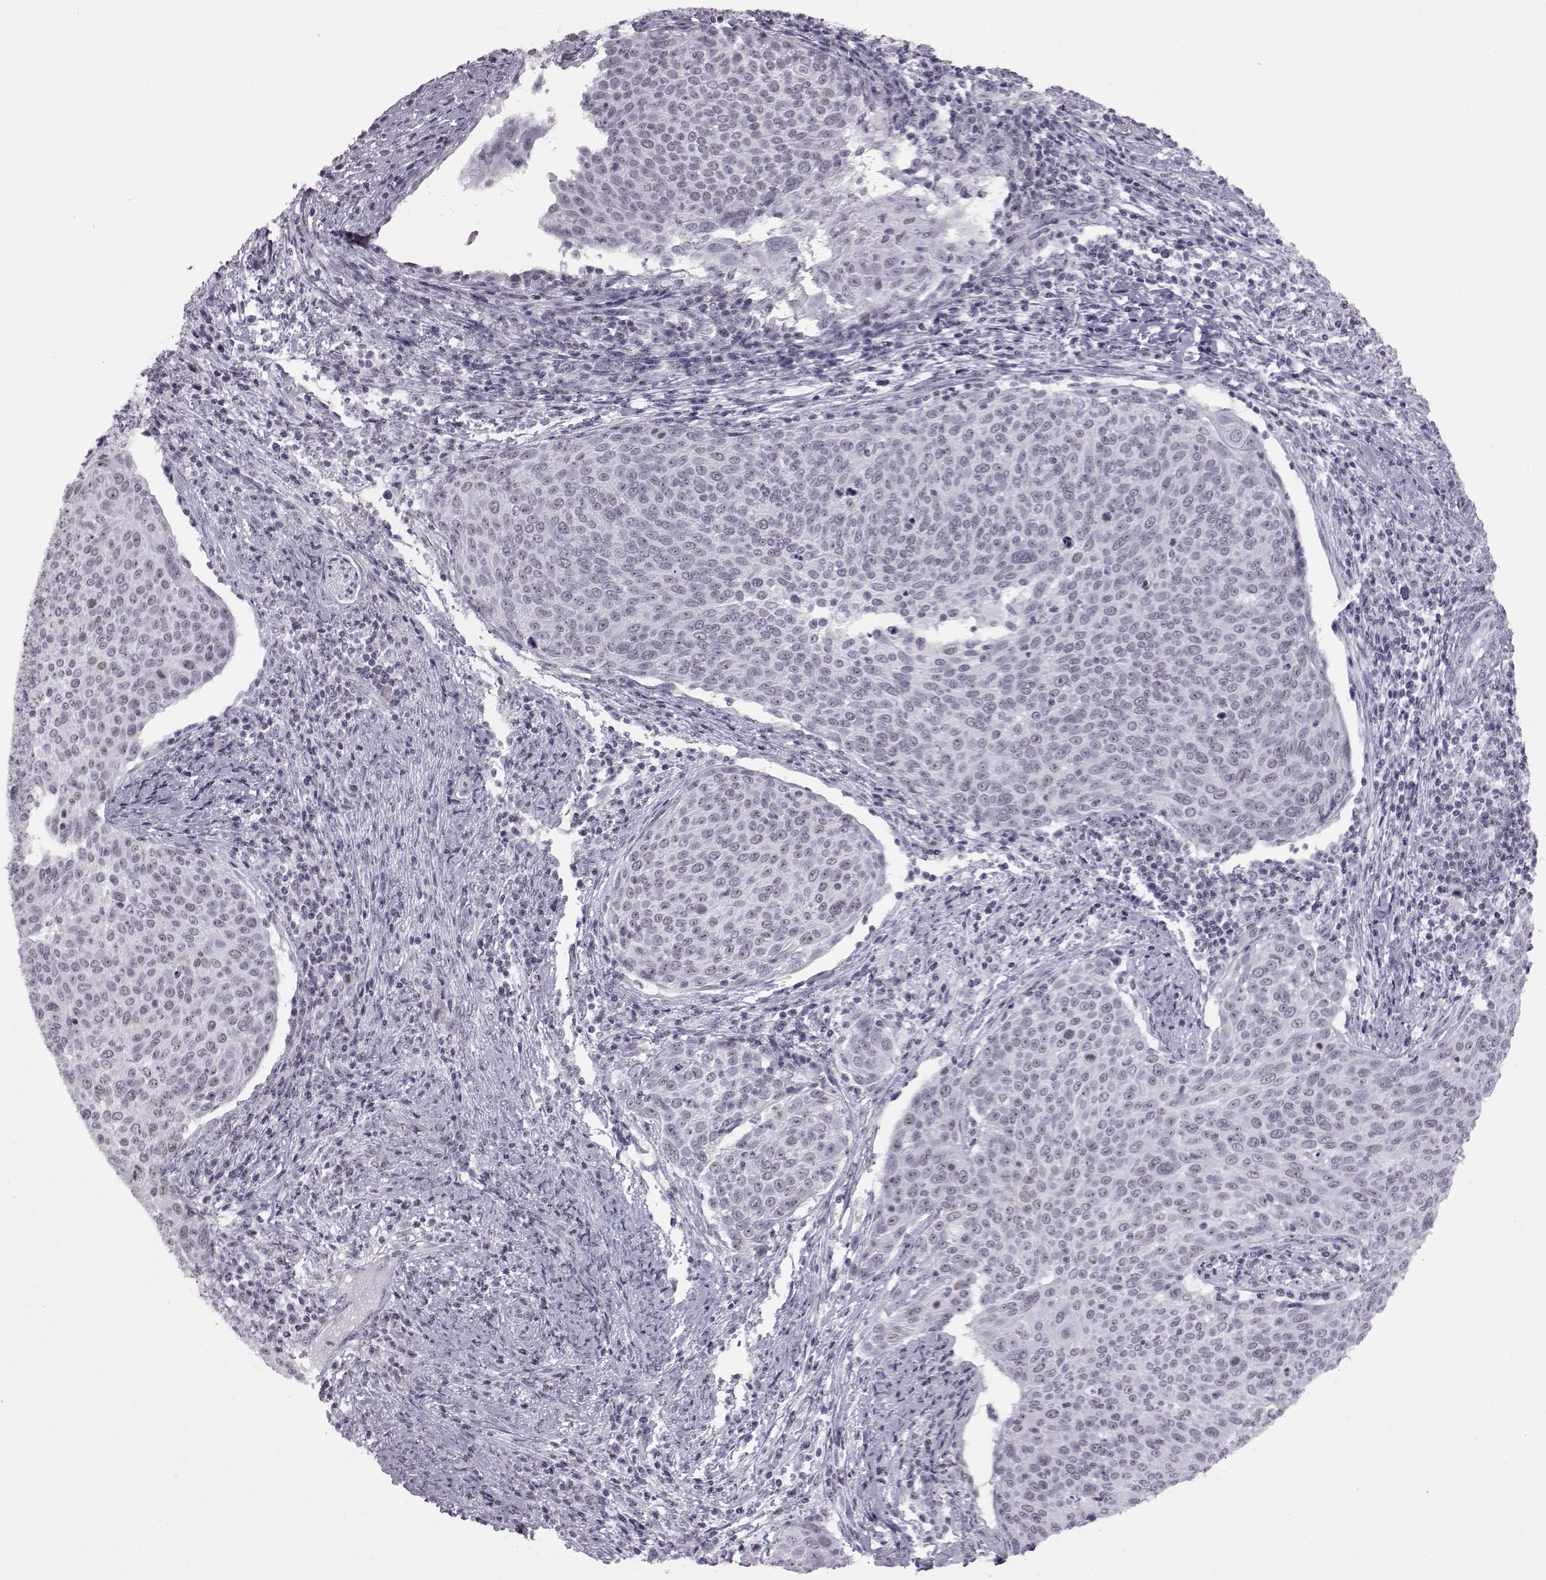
{"staining": {"intensity": "weak", "quantity": "<25%", "location": "nuclear"}, "tissue": "cervical cancer", "cell_type": "Tumor cells", "image_type": "cancer", "snomed": [{"axis": "morphology", "description": "Squamous cell carcinoma, NOS"}, {"axis": "topography", "description": "Cervix"}], "caption": "Immunohistochemistry (IHC) image of human cervical cancer (squamous cell carcinoma) stained for a protein (brown), which shows no positivity in tumor cells.", "gene": "ADGRG2", "patient": {"sex": "female", "age": 39}}